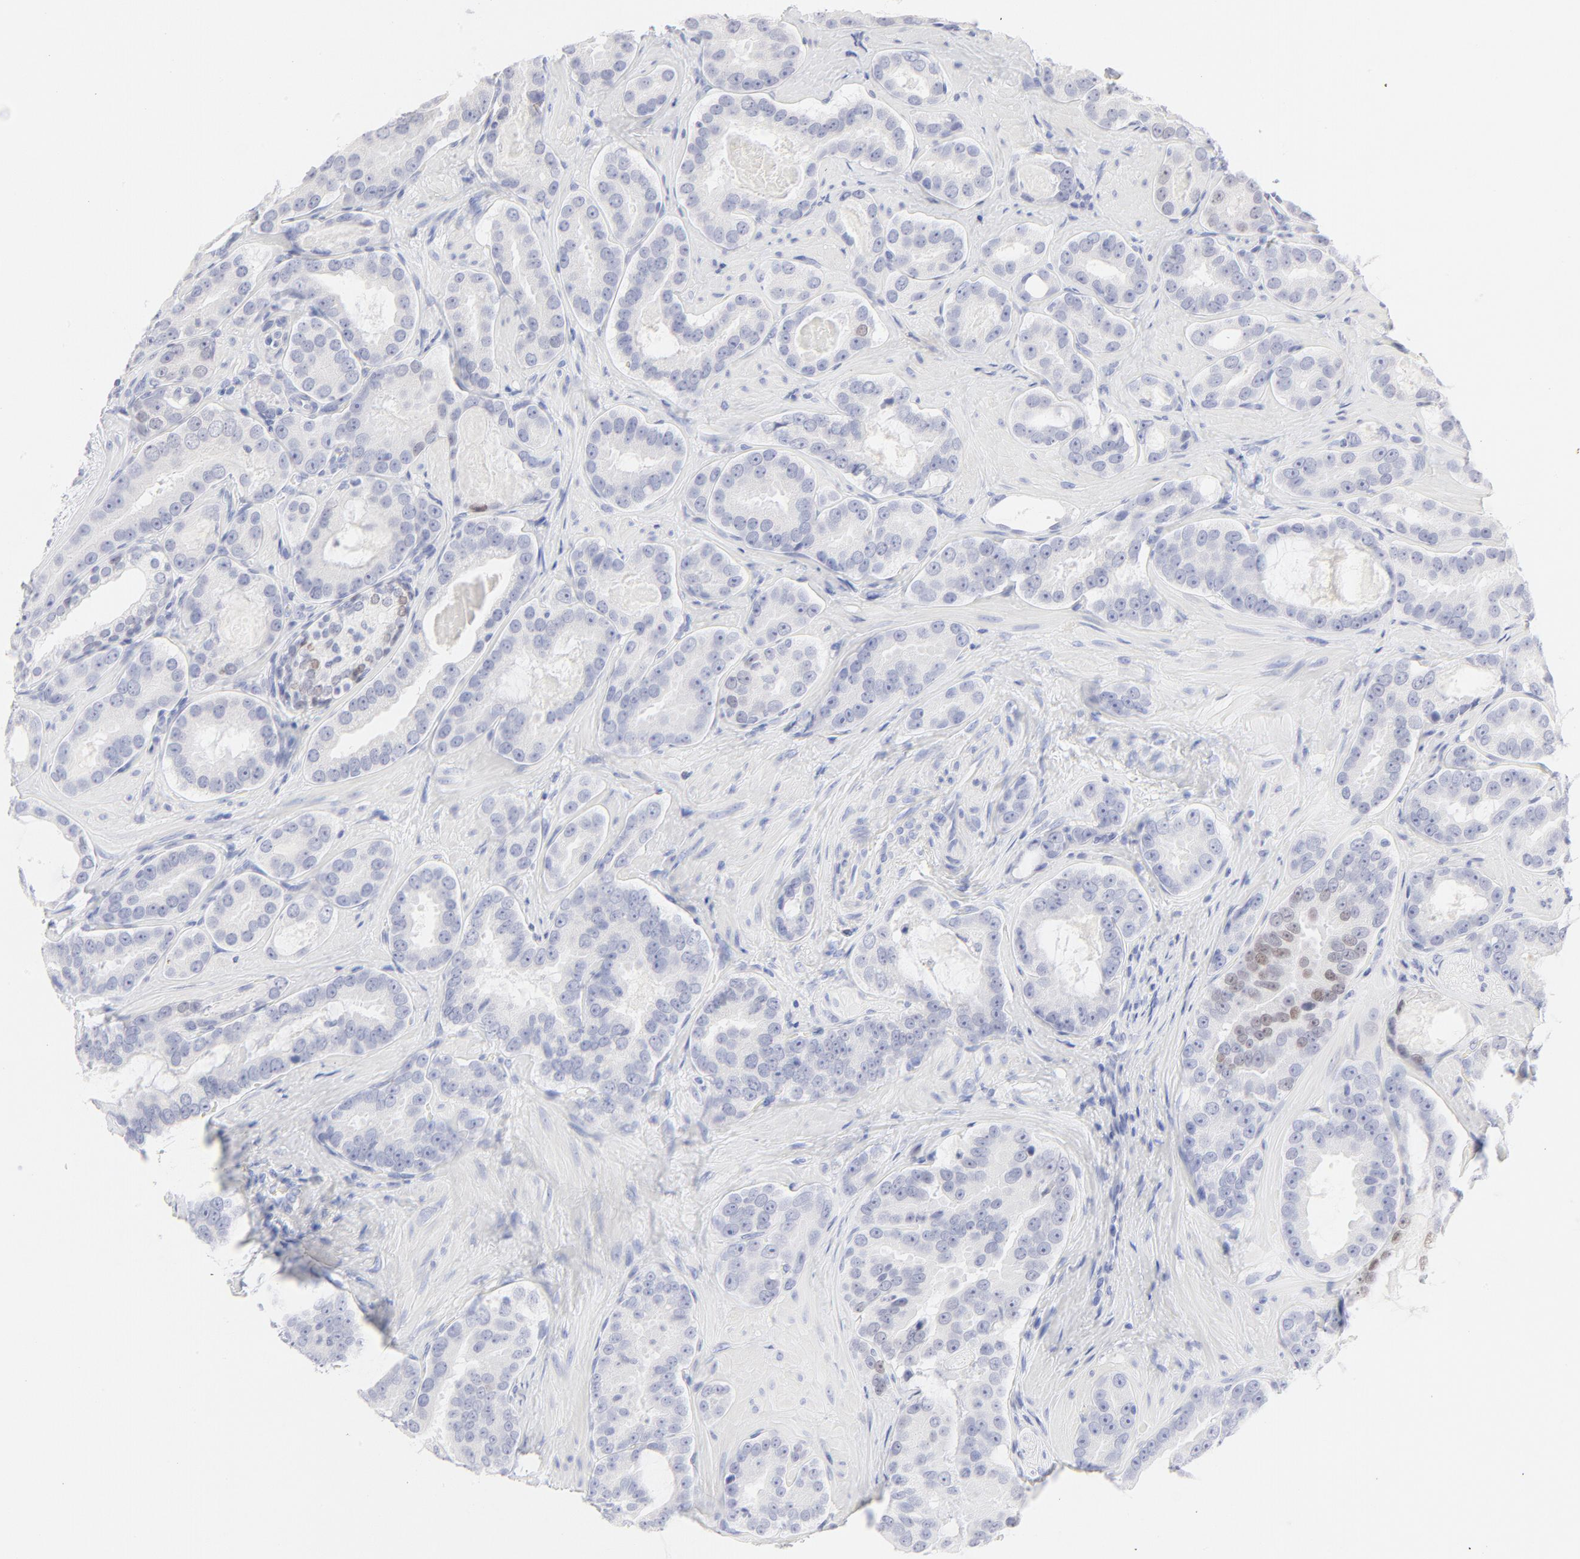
{"staining": {"intensity": "moderate", "quantity": "<25%", "location": "nuclear"}, "tissue": "prostate cancer", "cell_type": "Tumor cells", "image_type": "cancer", "snomed": [{"axis": "morphology", "description": "Adenocarcinoma, Low grade"}, {"axis": "topography", "description": "Prostate"}], "caption": "Moderate nuclear positivity for a protein is identified in about <25% of tumor cells of prostate adenocarcinoma (low-grade) using IHC.", "gene": "ELF3", "patient": {"sex": "male", "age": 59}}